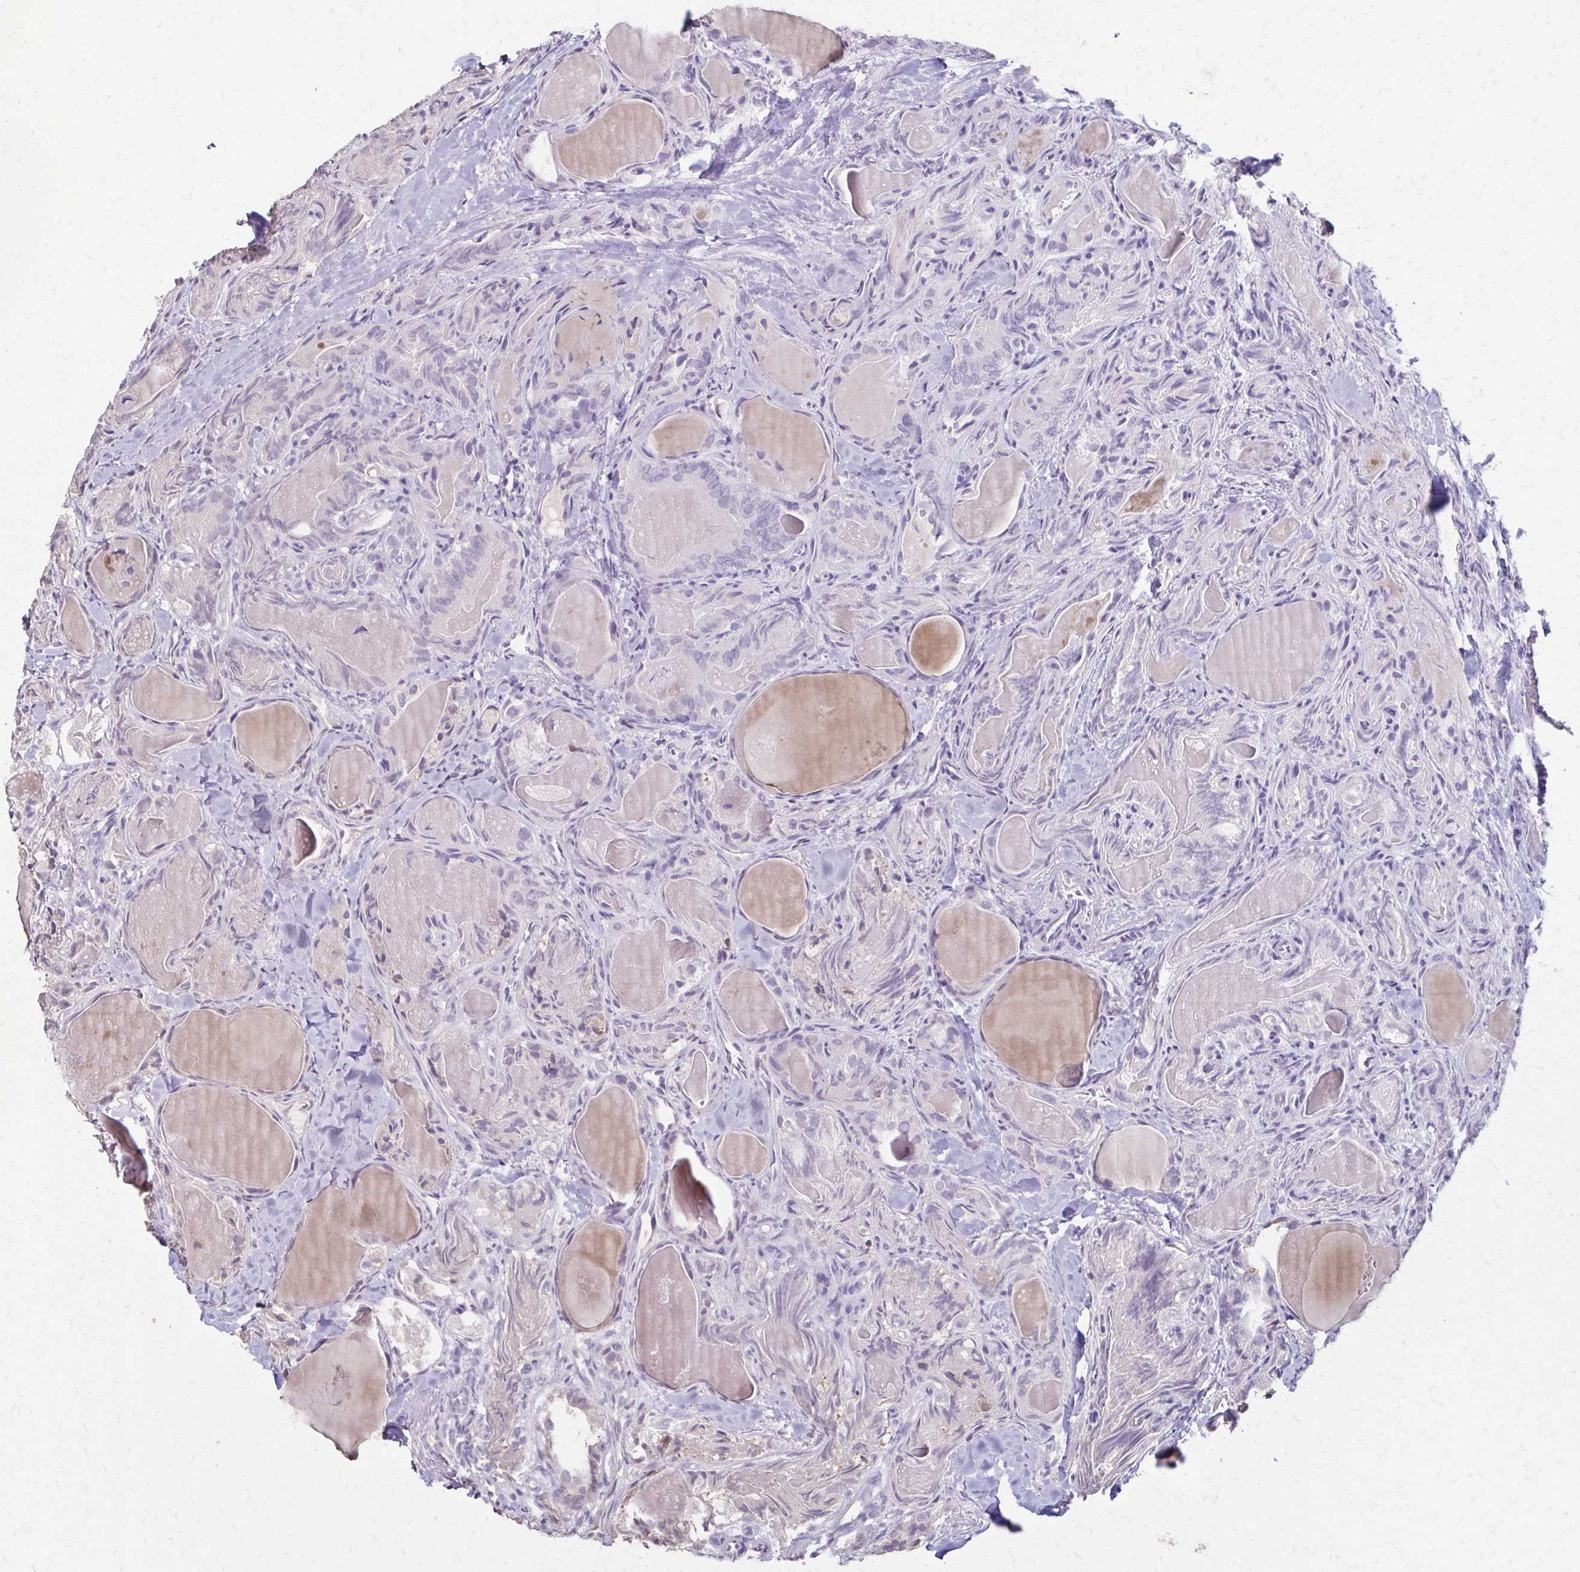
{"staining": {"intensity": "negative", "quantity": "none", "location": "none"}, "tissue": "thyroid cancer", "cell_type": "Tumor cells", "image_type": "cancer", "snomed": [{"axis": "morphology", "description": "Papillary adenocarcinoma, NOS"}, {"axis": "topography", "description": "Thyroid gland"}], "caption": "Papillary adenocarcinoma (thyroid) stained for a protein using immunohistochemistry (IHC) demonstrates no positivity tumor cells.", "gene": "IL18BP", "patient": {"sex": "female", "age": 75}}